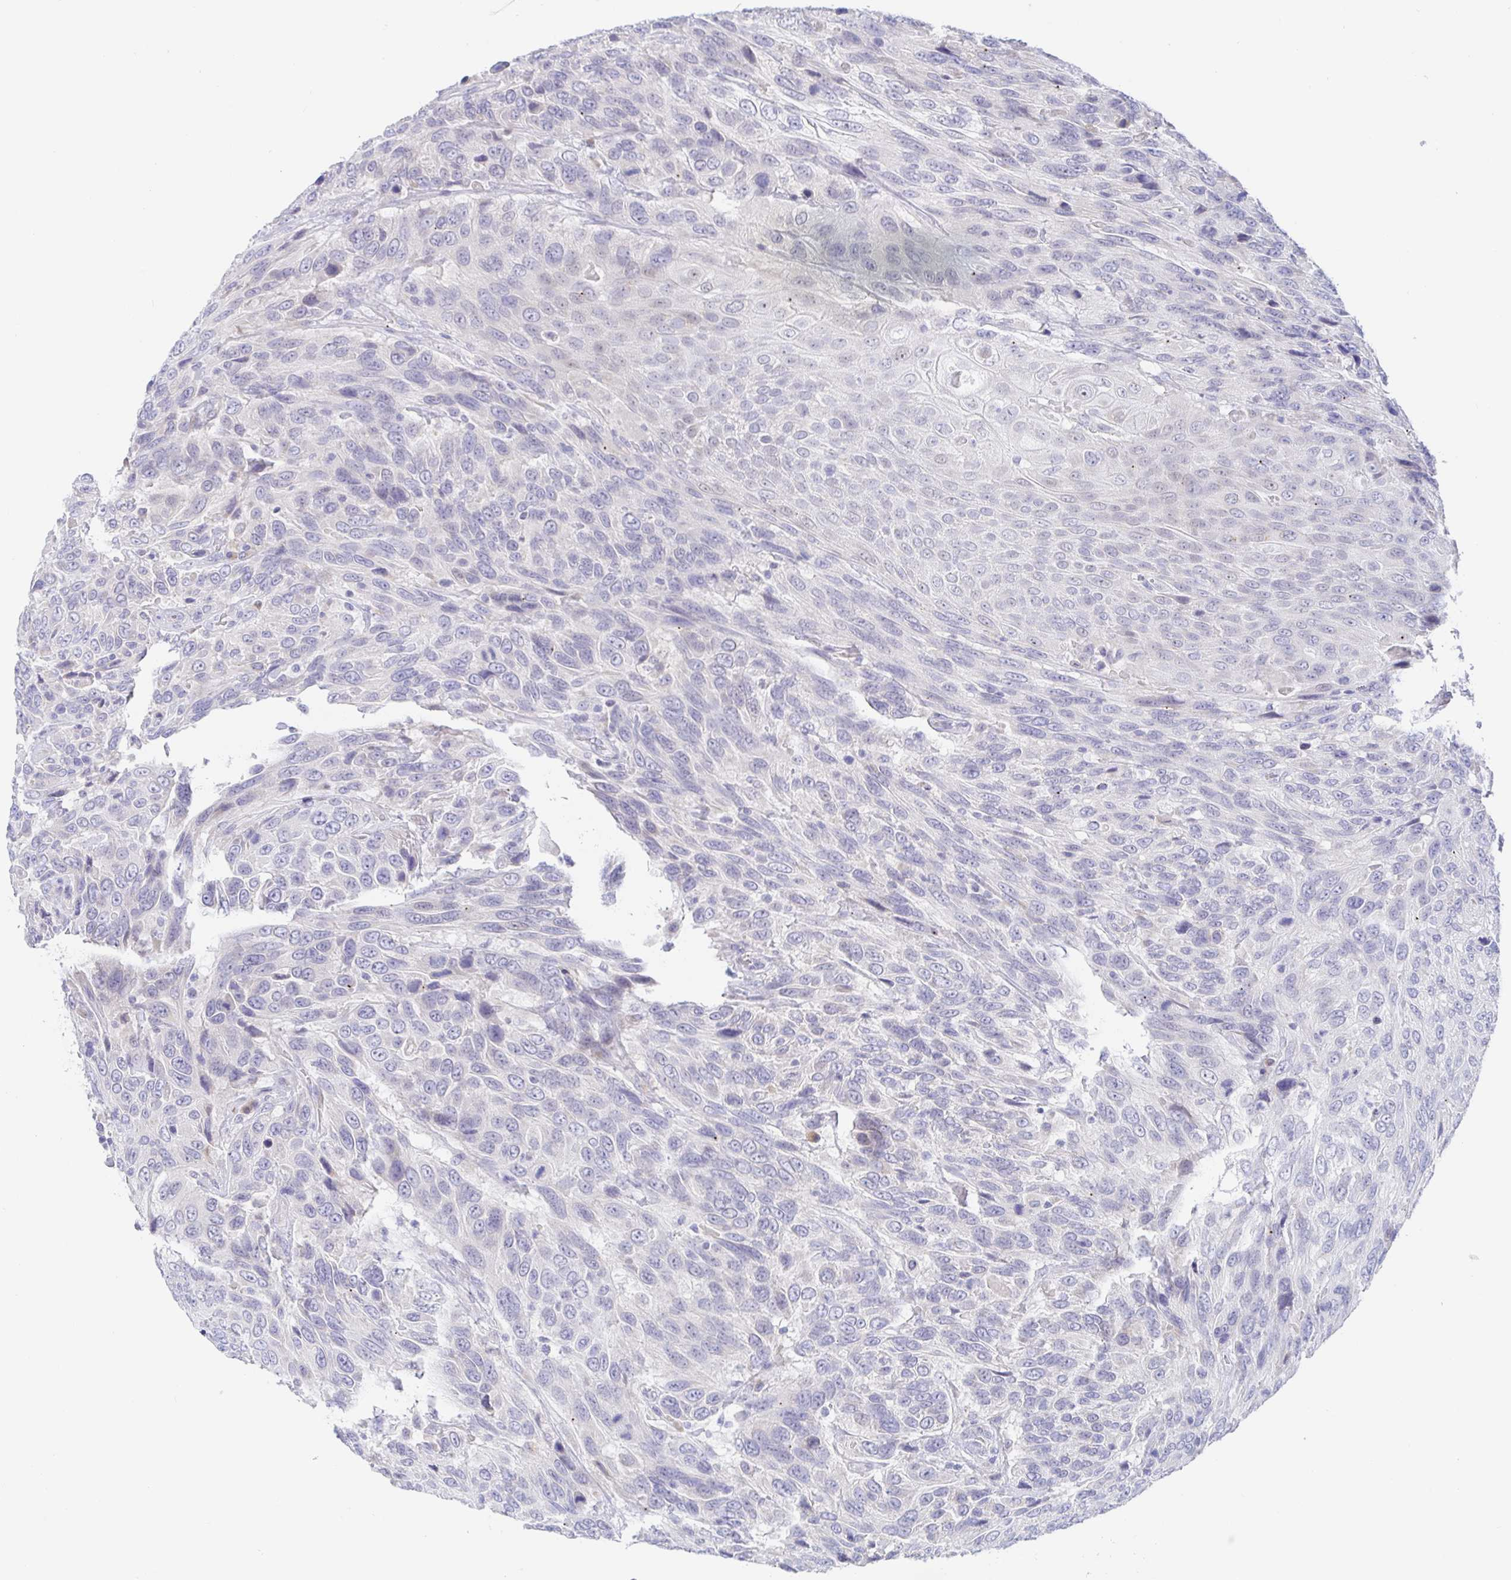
{"staining": {"intensity": "negative", "quantity": "none", "location": "none"}, "tissue": "urothelial cancer", "cell_type": "Tumor cells", "image_type": "cancer", "snomed": [{"axis": "morphology", "description": "Urothelial carcinoma, High grade"}, {"axis": "topography", "description": "Urinary bladder"}], "caption": "Urothelial cancer stained for a protein using immunohistochemistry (IHC) exhibits no positivity tumor cells.", "gene": "SIAH3", "patient": {"sex": "female", "age": 70}}